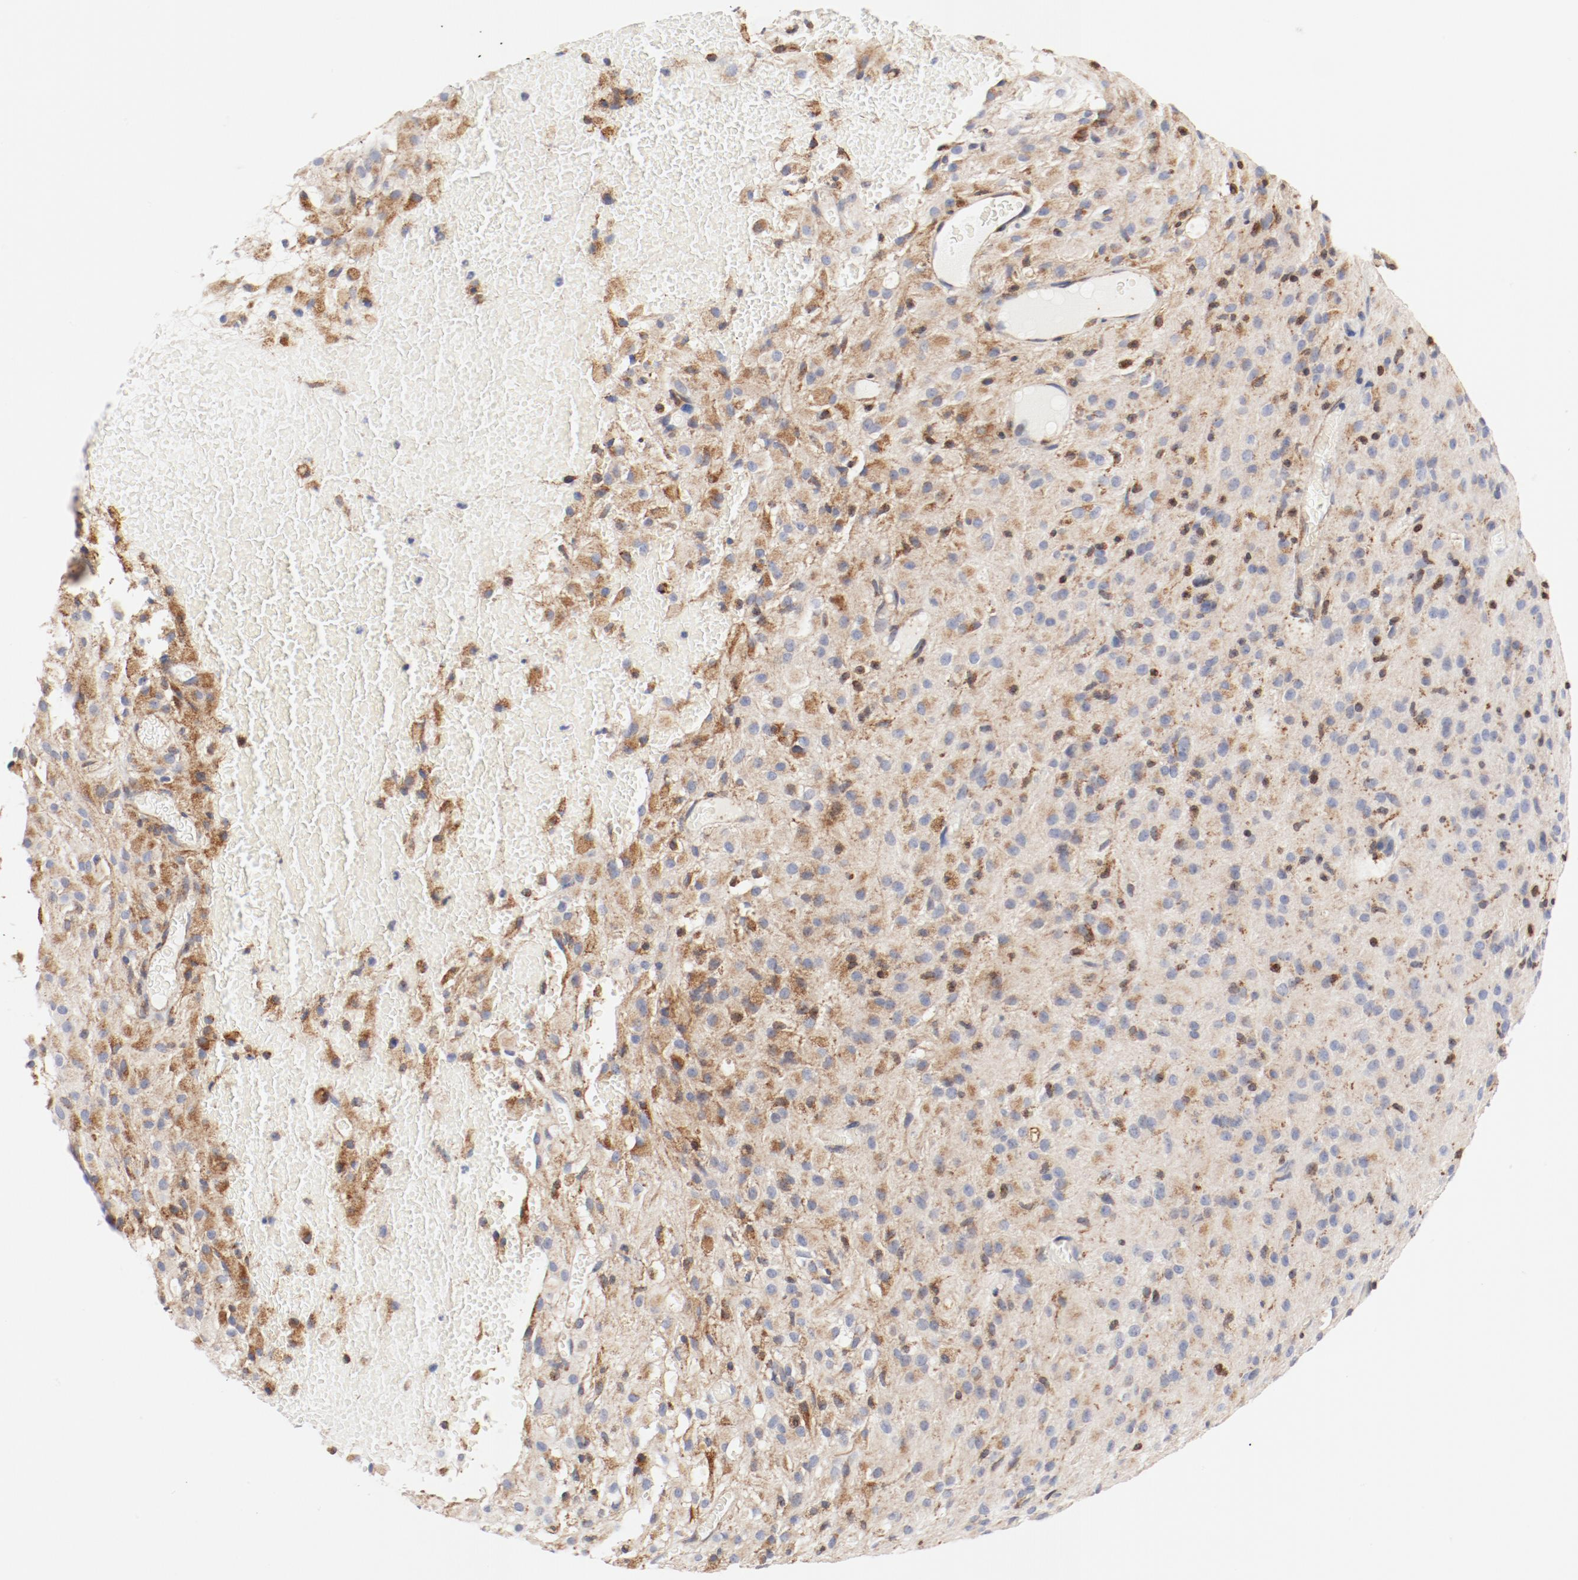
{"staining": {"intensity": "moderate", "quantity": ">75%", "location": "cytoplasmic/membranous"}, "tissue": "glioma", "cell_type": "Tumor cells", "image_type": "cancer", "snomed": [{"axis": "morphology", "description": "Glioma, malignant, High grade"}, {"axis": "topography", "description": "Brain"}], "caption": "Tumor cells display medium levels of moderate cytoplasmic/membranous expression in about >75% of cells in human glioma.", "gene": "PDPK1", "patient": {"sex": "female", "age": 59}}